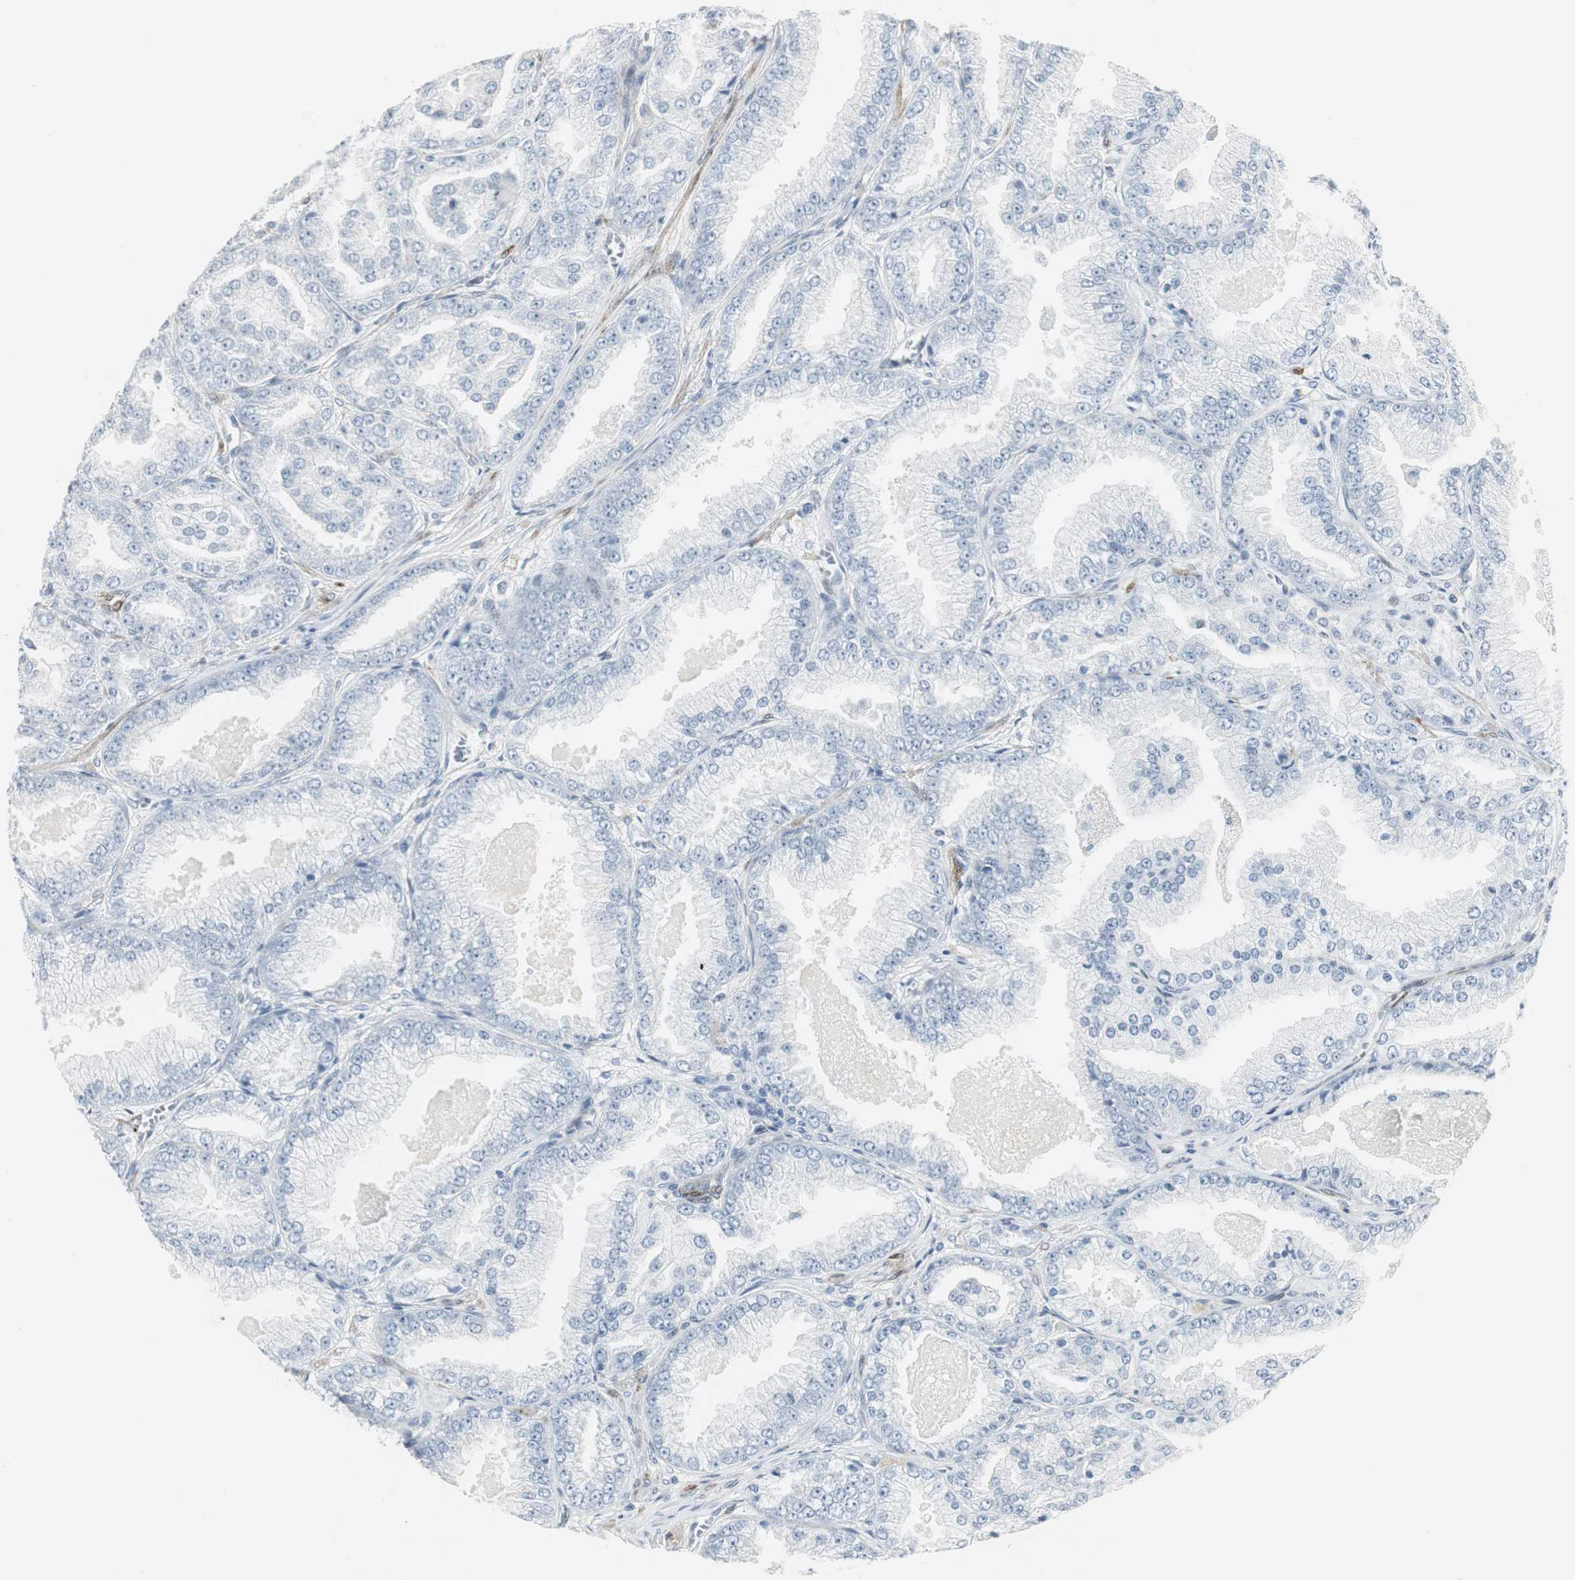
{"staining": {"intensity": "negative", "quantity": "none", "location": "none"}, "tissue": "prostate cancer", "cell_type": "Tumor cells", "image_type": "cancer", "snomed": [{"axis": "morphology", "description": "Adenocarcinoma, High grade"}, {"axis": "topography", "description": "Prostate"}], "caption": "Tumor cells are negative for protein expression in human prostate cancer (high-grade adenocarcinoma).", "gene": "PPP1R14A", "patient": {"sex": "male", "age": 61}}